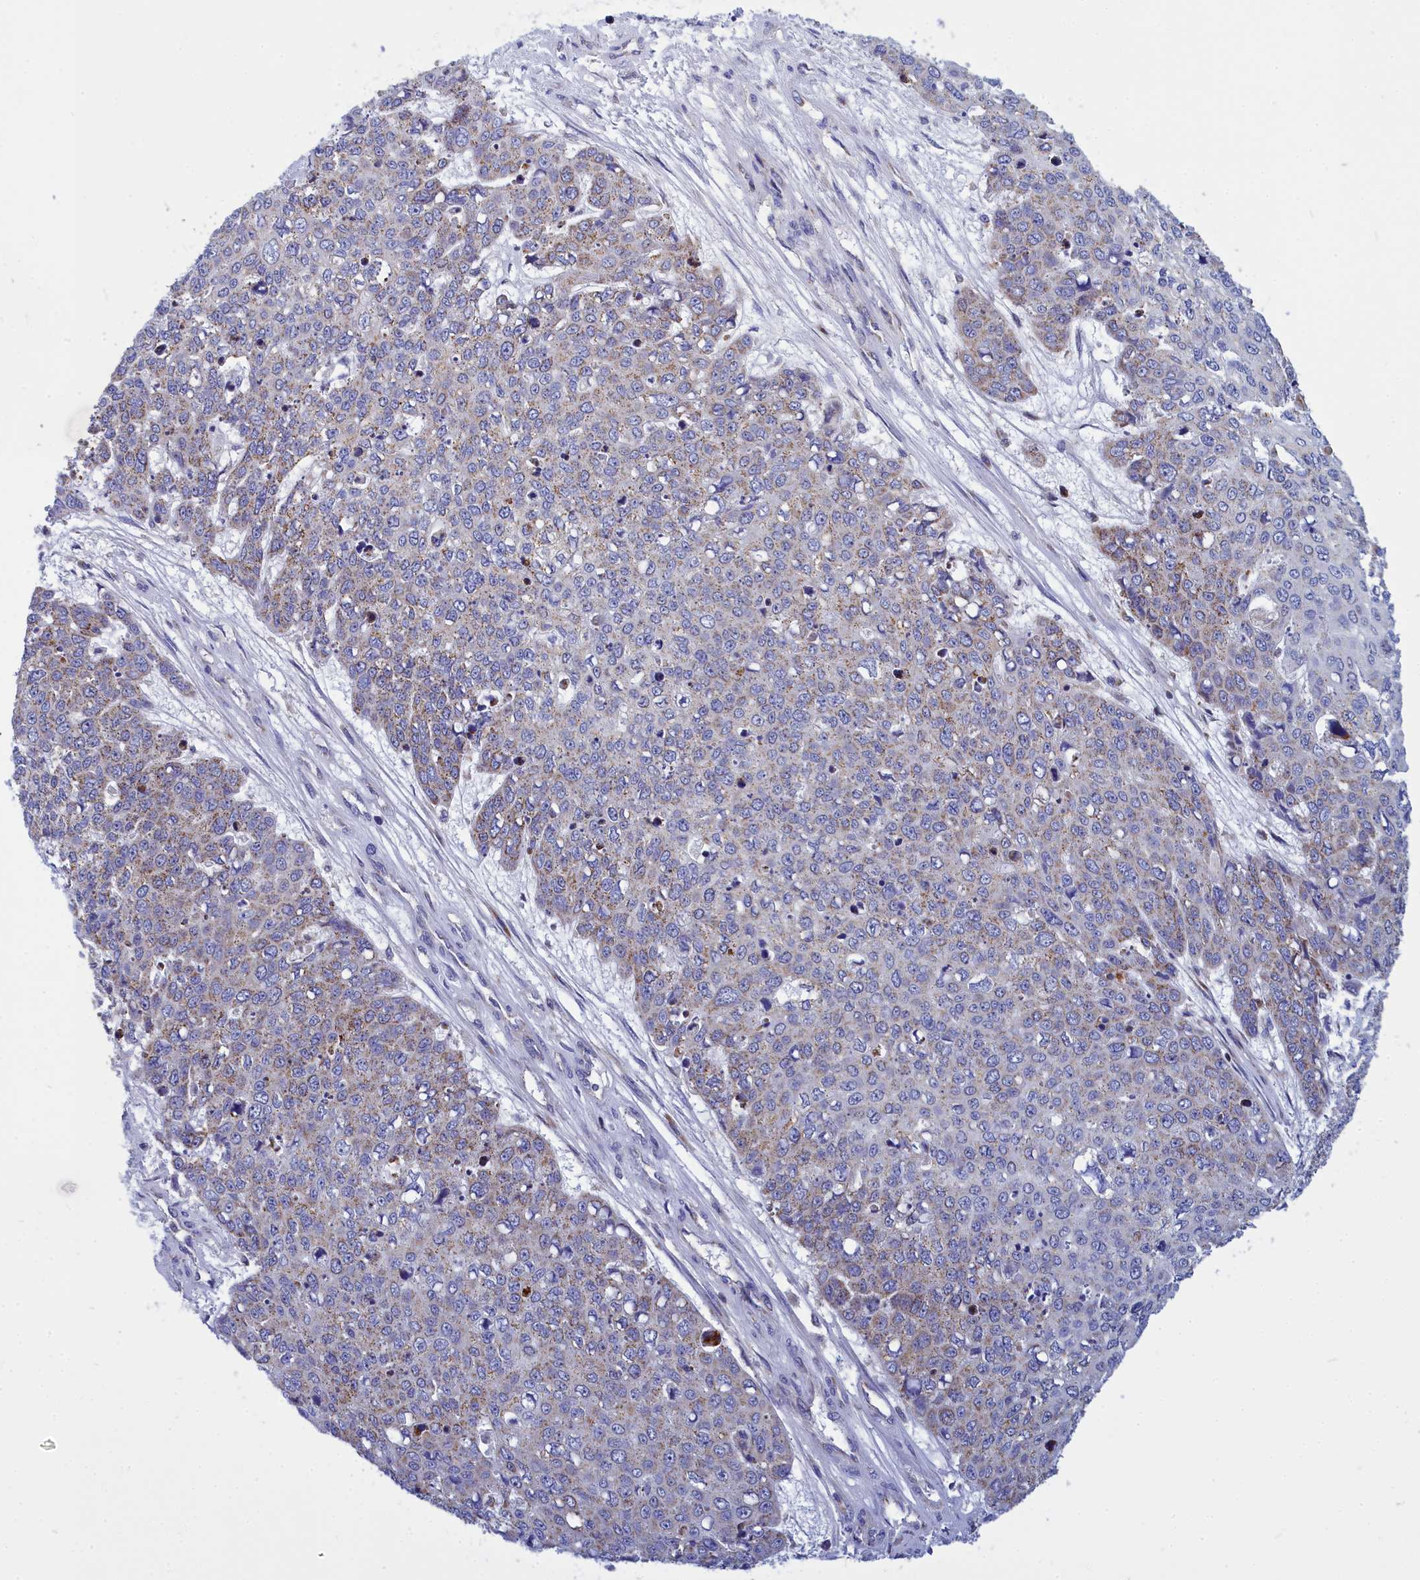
{"staining": {"intensity": "weak", "quantity": "25%-75%", "location": "cytoplasmic/membranous"}, "tissue": "skin cancer", "cell_type": "Tumor cells", "image_type": "cancer", "snomed": [{"axis": "morphology", "description": "Squamous cell carcinoma, NOS"}, {"axis": "topography", "description": "Skin"}], "caption": "The image demonstrates staining of skin cancer, revealing weak cytoplasmic/membranous protein positivity (brown color) within tumor cells. Nuclei are stained in blue.", "gene": "CCRL2", "patient": {"sex": "male", "age": 71}}